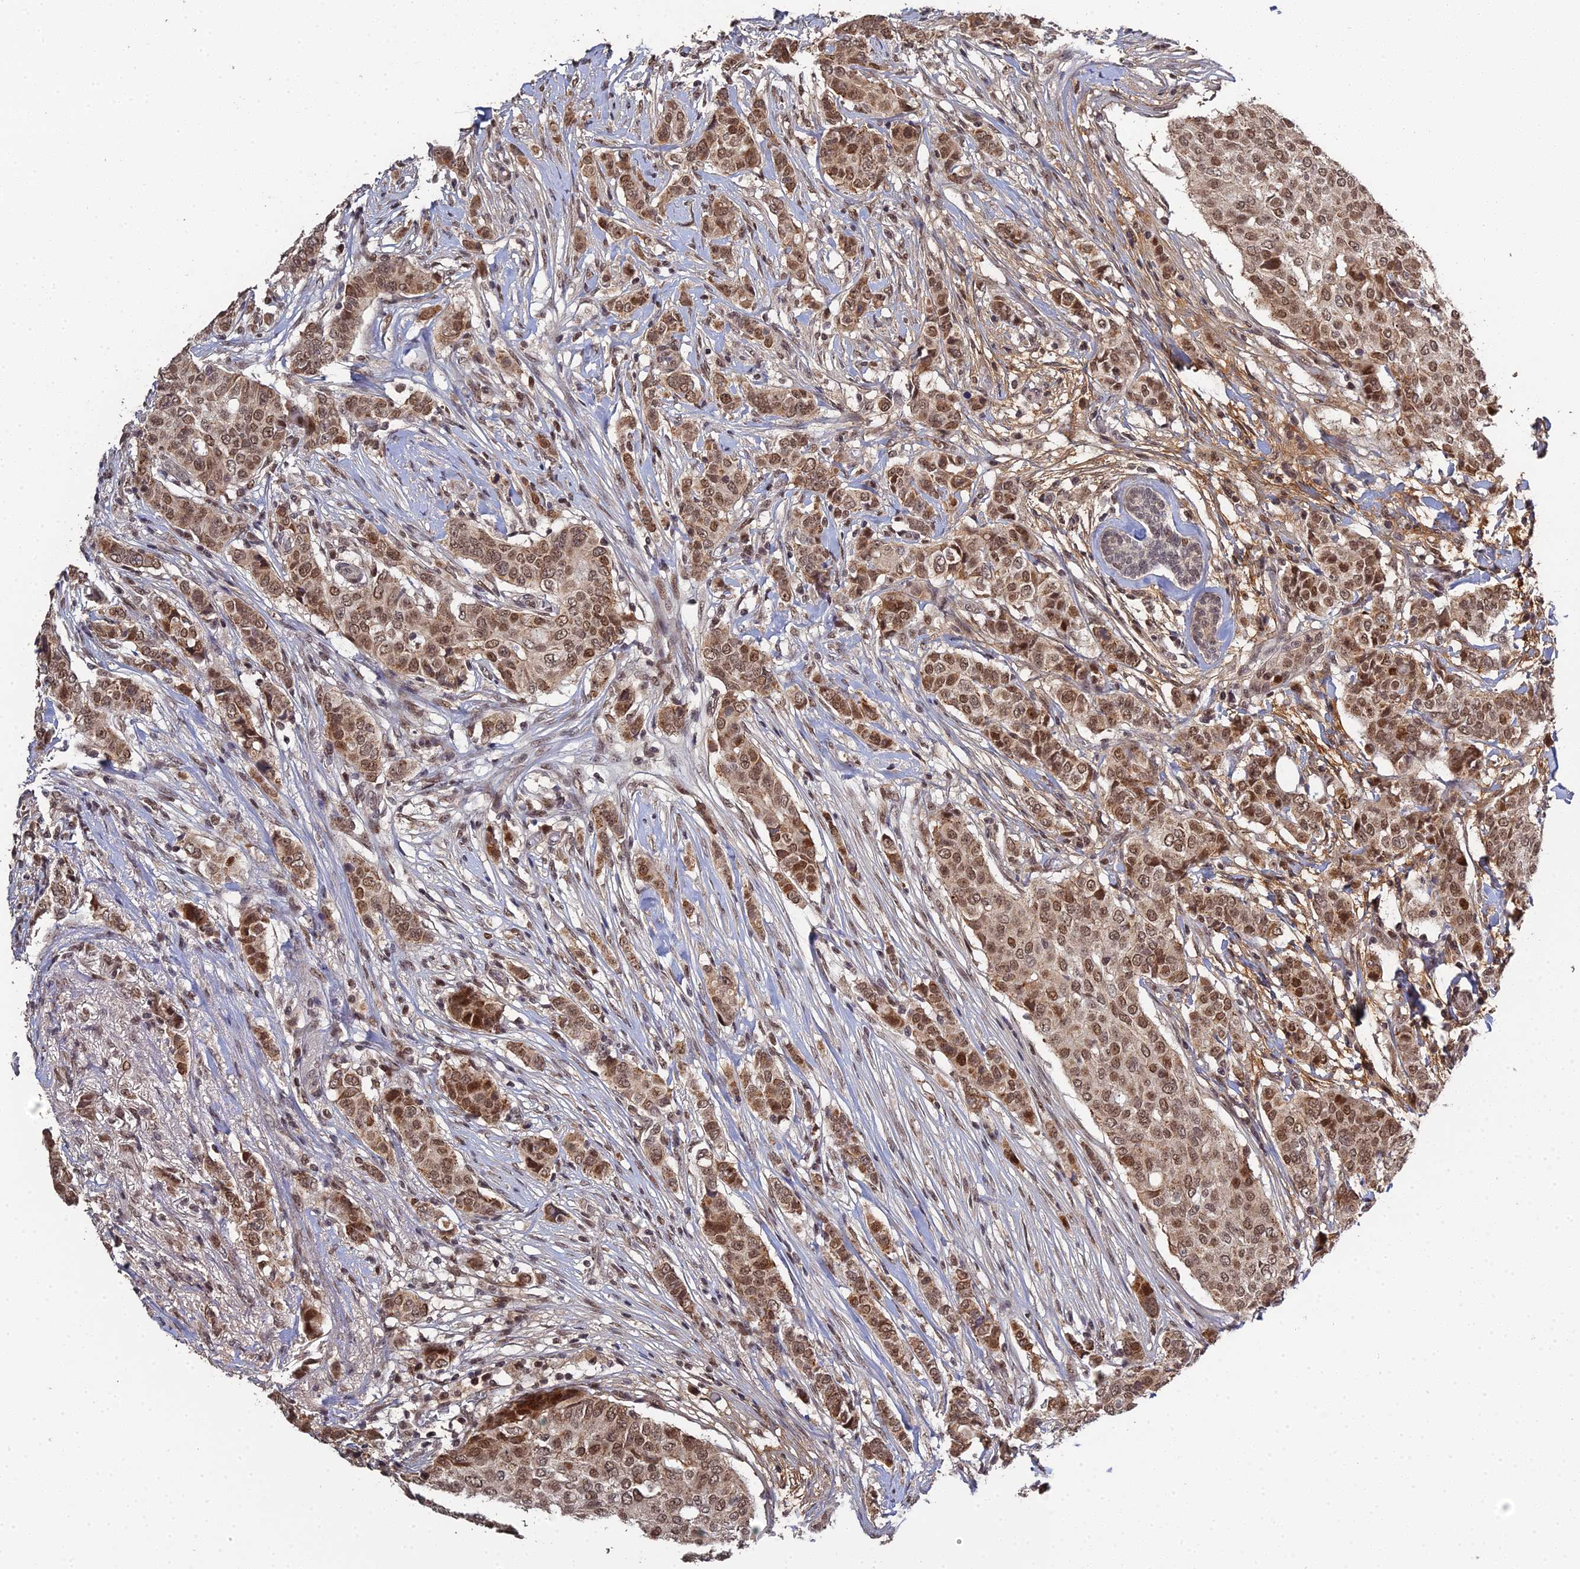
{"staining": {"intensity": "moderate", "quantity": ">75%", "location": "cytoplasmic/membranous,nuclear"}, "tissue": "breast cancer", "cell_type": "Tumor cells", "image_type": "cancer", "snomed": [{"axis": "morphology", "description": "Lobular carcinoma"}, {"axis": "topography", "description": "Breast"}], "caption": "Immunohistochemical staining of breast cancer displays medium levels of moderate cytoplasmic/membranous and nuclear protein positivity in about >75% of tumor cells.", "gene": "ERCC5", "patient": {"sex": "female", "age": 51}}